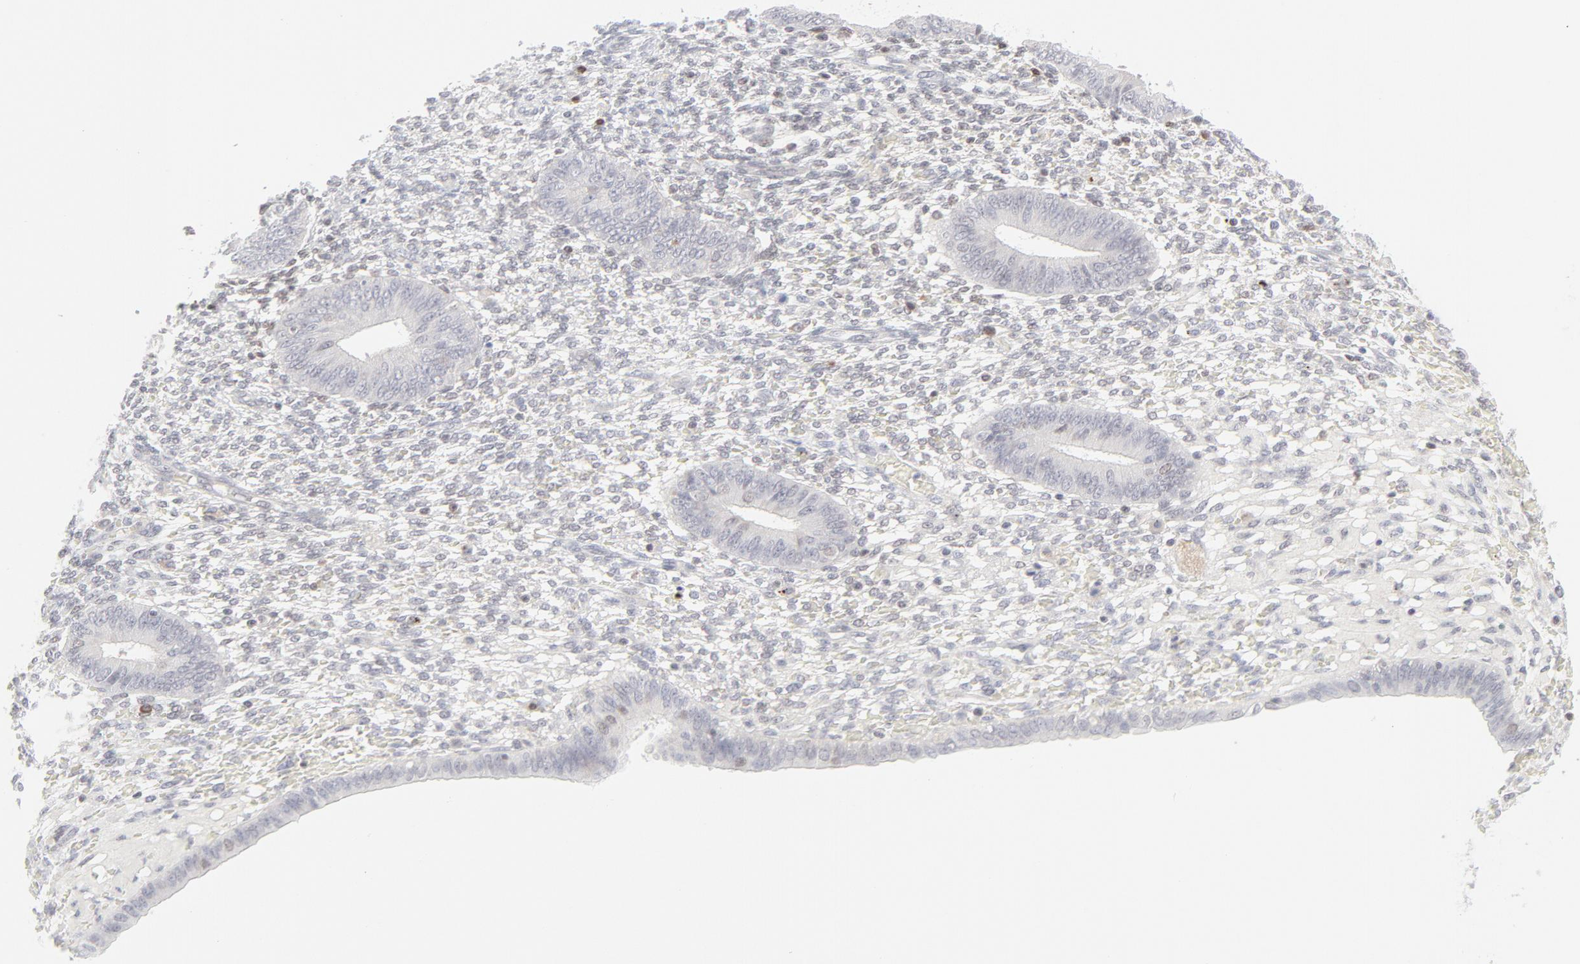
{"staining": {"intensity": "weak", "quantity": "<25%", "location": "nuclear"}, "tissue": "endometrium", "cell_type": "Cells in endometrial stroma", "image_type": "normal", "snomed": [{"axis": "morphology", "description": "Normal tissue, NOS"}, {"axis": "topography", "description": "Endometrium"}], "caption": "High magnification brightfield microscopy of unremarkable endometrium stained with DAB (3,3'-diaminobenzidine) (brown) and counterstained with hematoxylin (blue): cells in endometrial stroma show no significant positivity. (DAB immunohistochemistry (IHC), high magnification).", "gene": "PRKCB", "patient": {"sex": "female", "age": 42}}